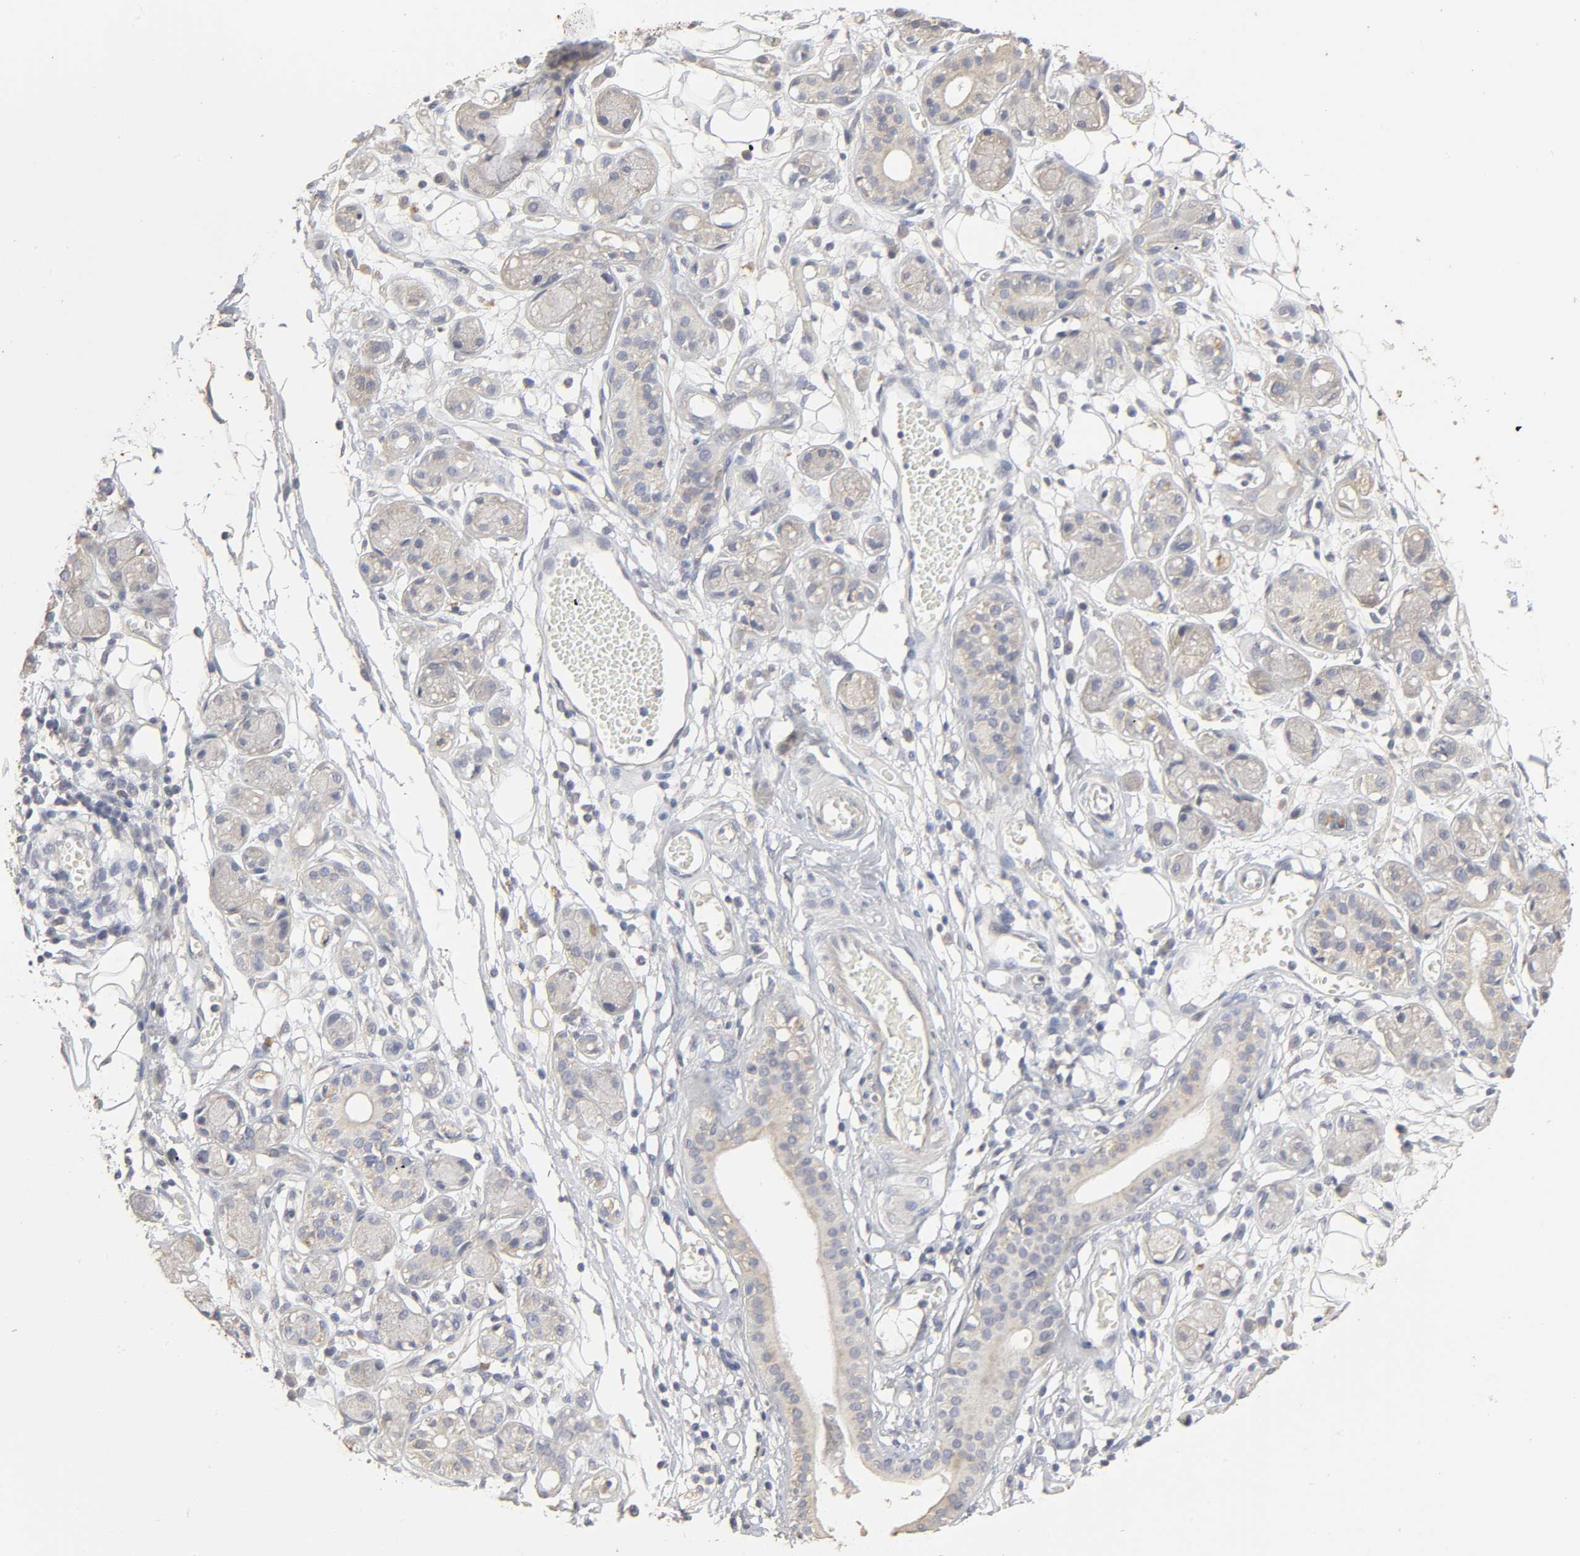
{"staining": {"intensity": "negative", "quantity": "none", "location": "none"}, "tissue": "adipose tissue", "cell_type": "Adipocytes", "image_type": "normal", "snomed": [{"axis": "morphology", "description": "Normal tissue, NOS"}, {"axis": "morphology", "description": "Inflammation, NOS"}, {"axis": "topography", "description": "Vascular tissue"}, {"axis": "topography", "description": "Salivary gland"}], "caption": "Adipocytes show no significant protein positivity in unremarkable adipose tissue.", "gene": "SLC10A2", "patient": {"sex": "female", "age": 75}}